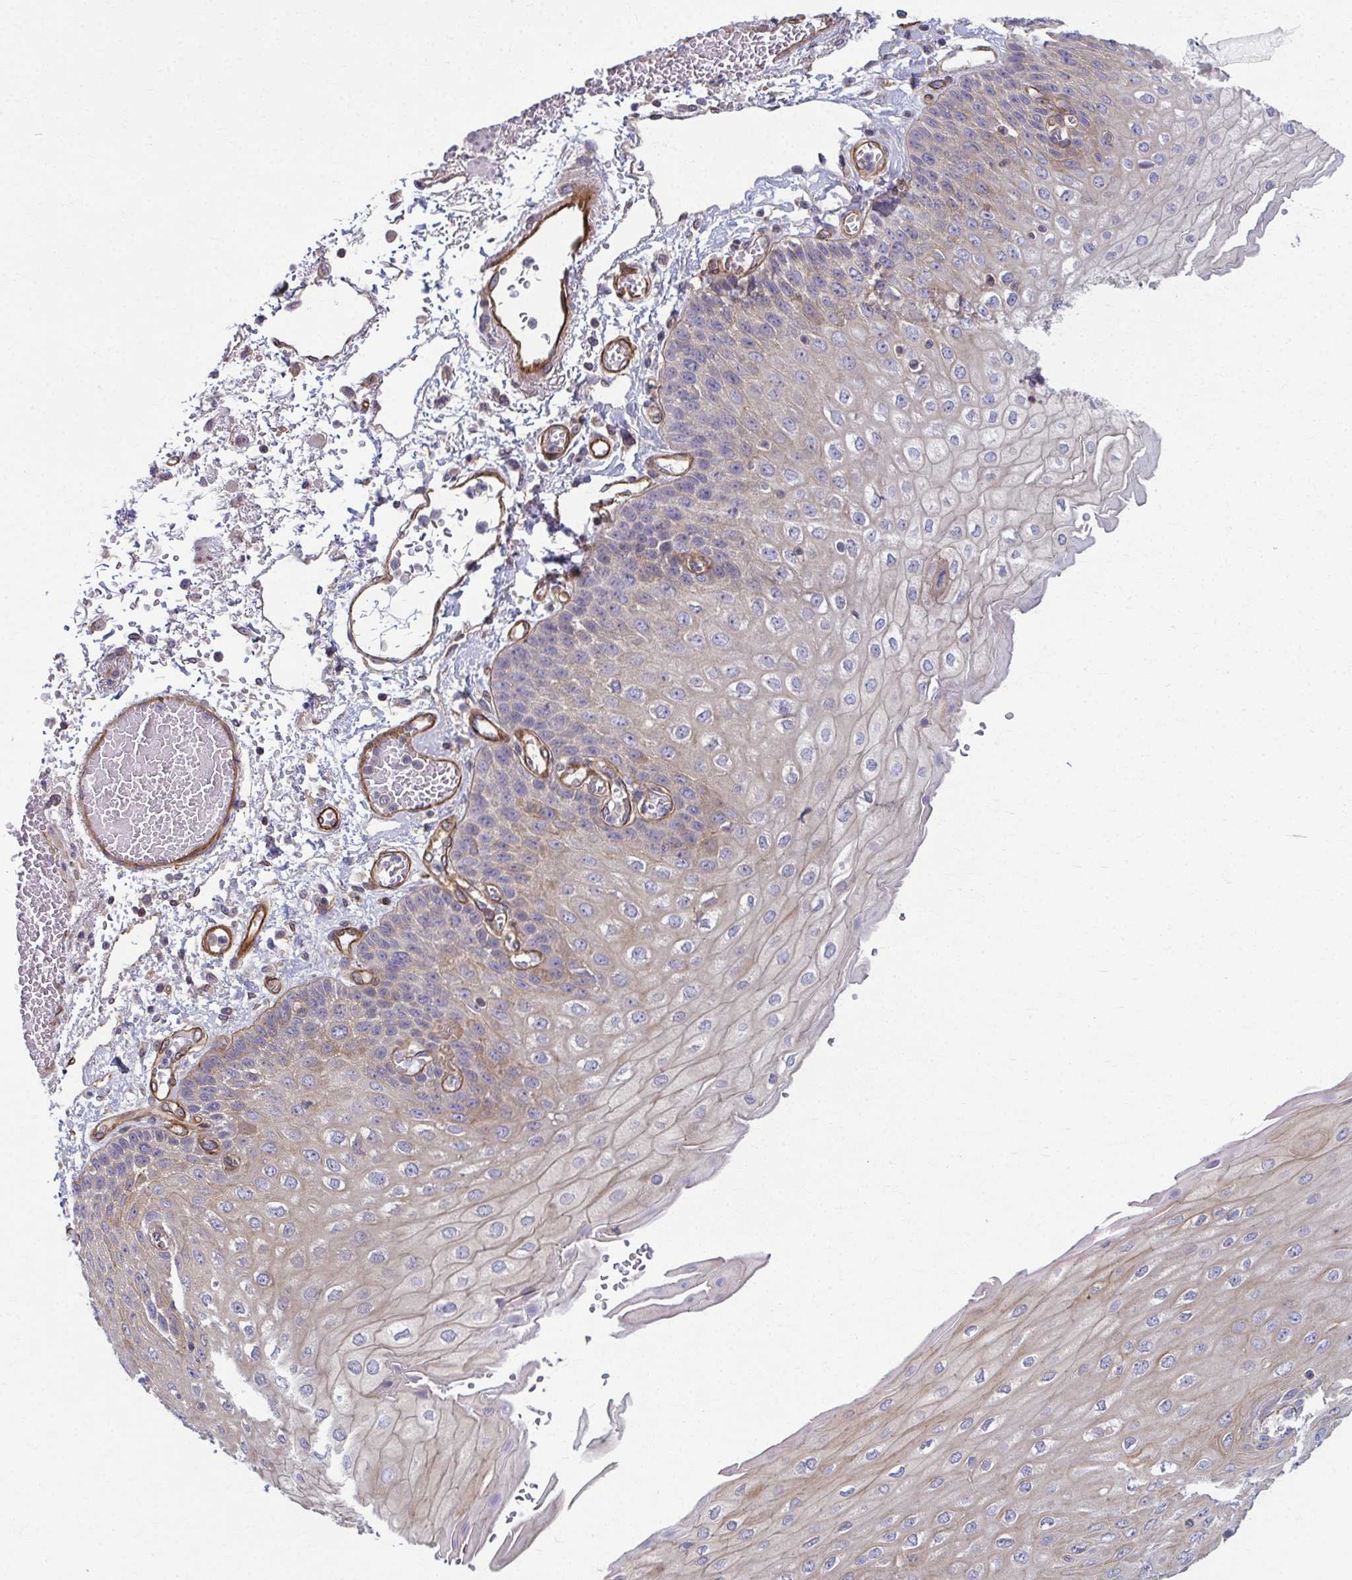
{"staining": {"intensity": "weak", "quantity": "<25%", "location": "cytoplasmic/membranous"}, "tissue": "esophagus", "cell_type": "Squamous epithelial cells", "image_type": "normal", "snomed": [{"axis": "morphology", "description": "Normal tissue, NOS"}, {"axis": "morphology", "description": "Adenocarcinoma, NOS"}, {"axis": "topography", "description": "Esophagus"}], "caption": "There is no significant expression in squamous epithelial cells of esophagus. (Brightfield microscopy of DAB immunohistochemistry at high magnification).", "gene": "EID2B", "patient": {"sex": "male", "age": 81}}